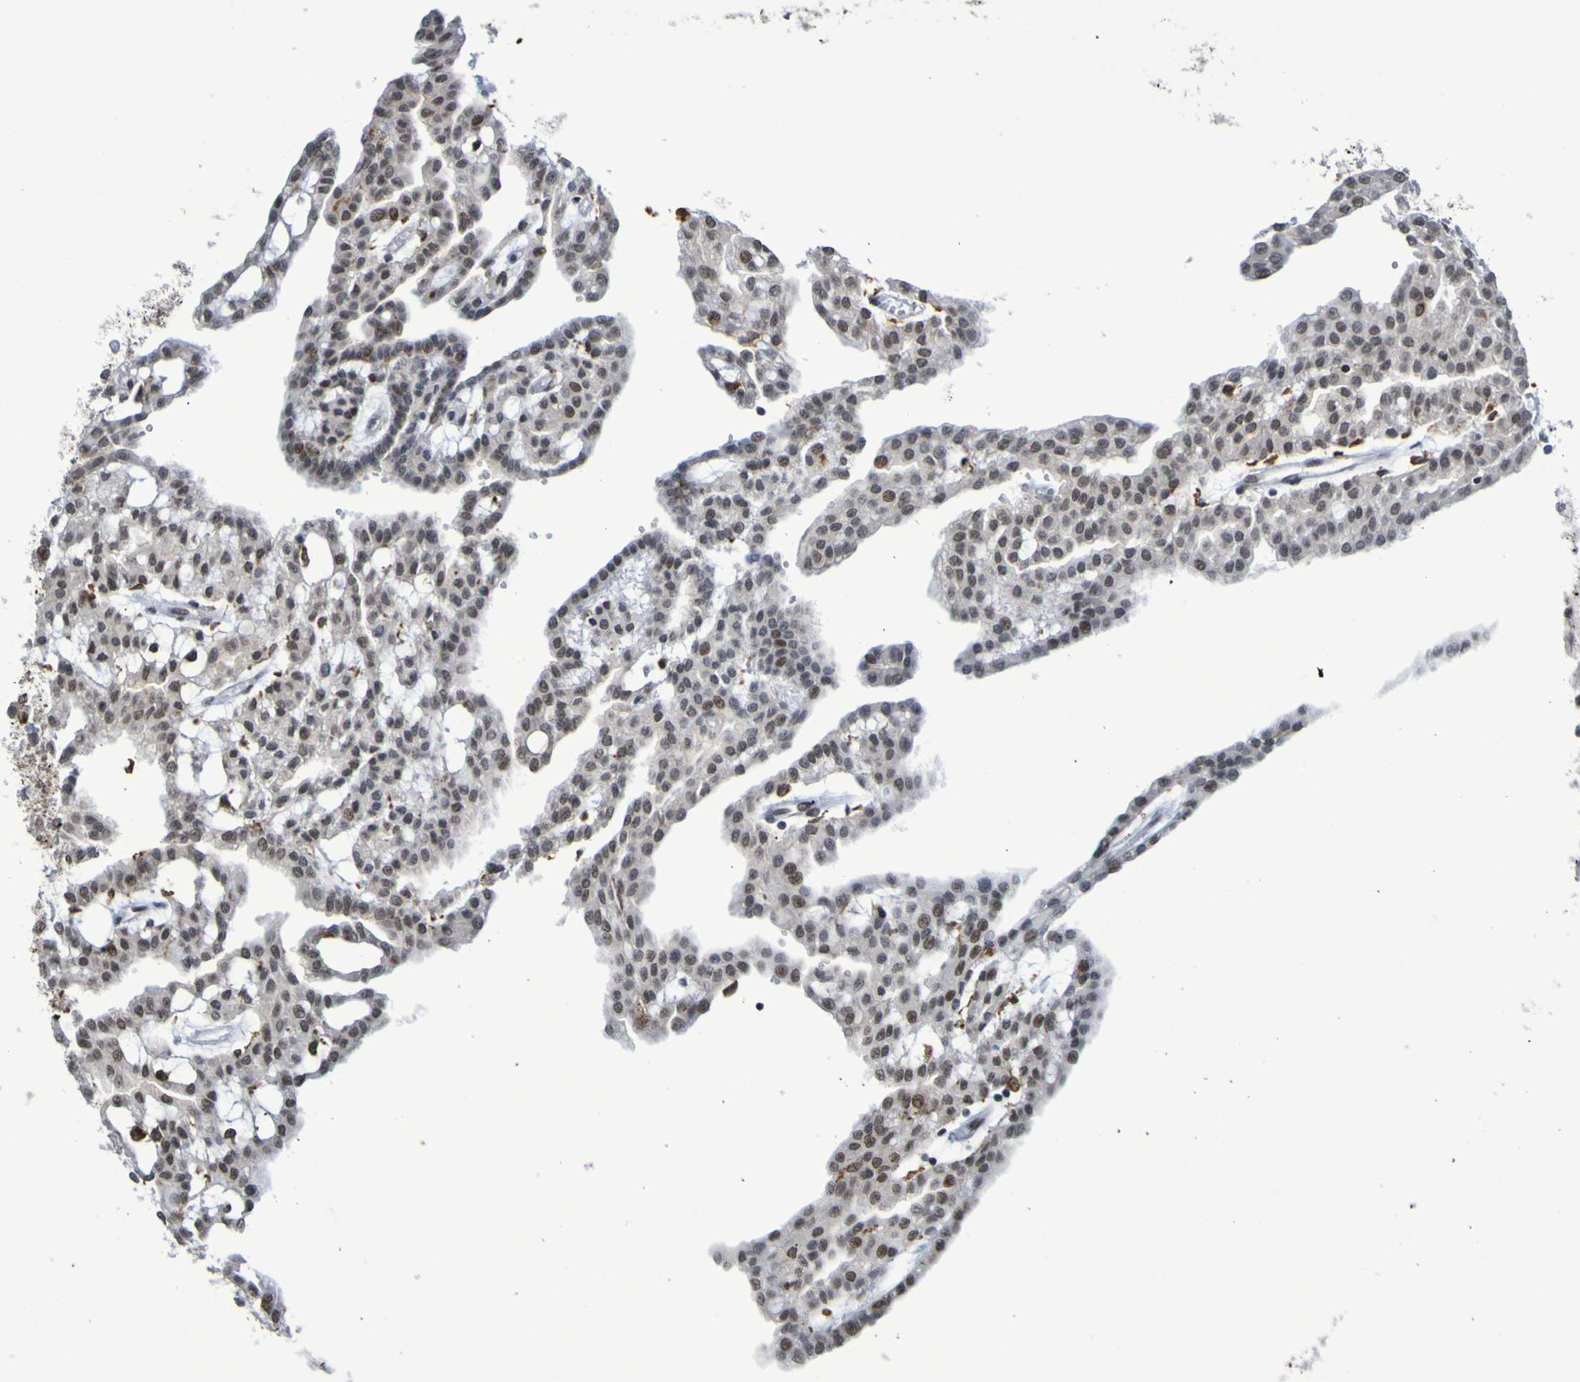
{"staining": {"intensity": "moderate", "quantity": ">75%", "location": "nuclear"}, "tissue": "renal cancer", "cell_type": "Tumor cells", "image_type": "cancer", "snomed": [{"axis": "morphology", "description": "Adenocarcinoma, NOS"}, {"axis": "topography", "description": "Kidney"}], "caption": "Immunohistochemistry (DAB (3,3'-diaminobenzidine)) staining of human adenocarcinoma (renal) reveals moderate nuclear protein positivity in about >75% of tumor cells. Ihc stains the protein in brown and the nuclei are stained blue.", "gene": "MRTFB", "patient": {"sex": "male", "age": 63}}